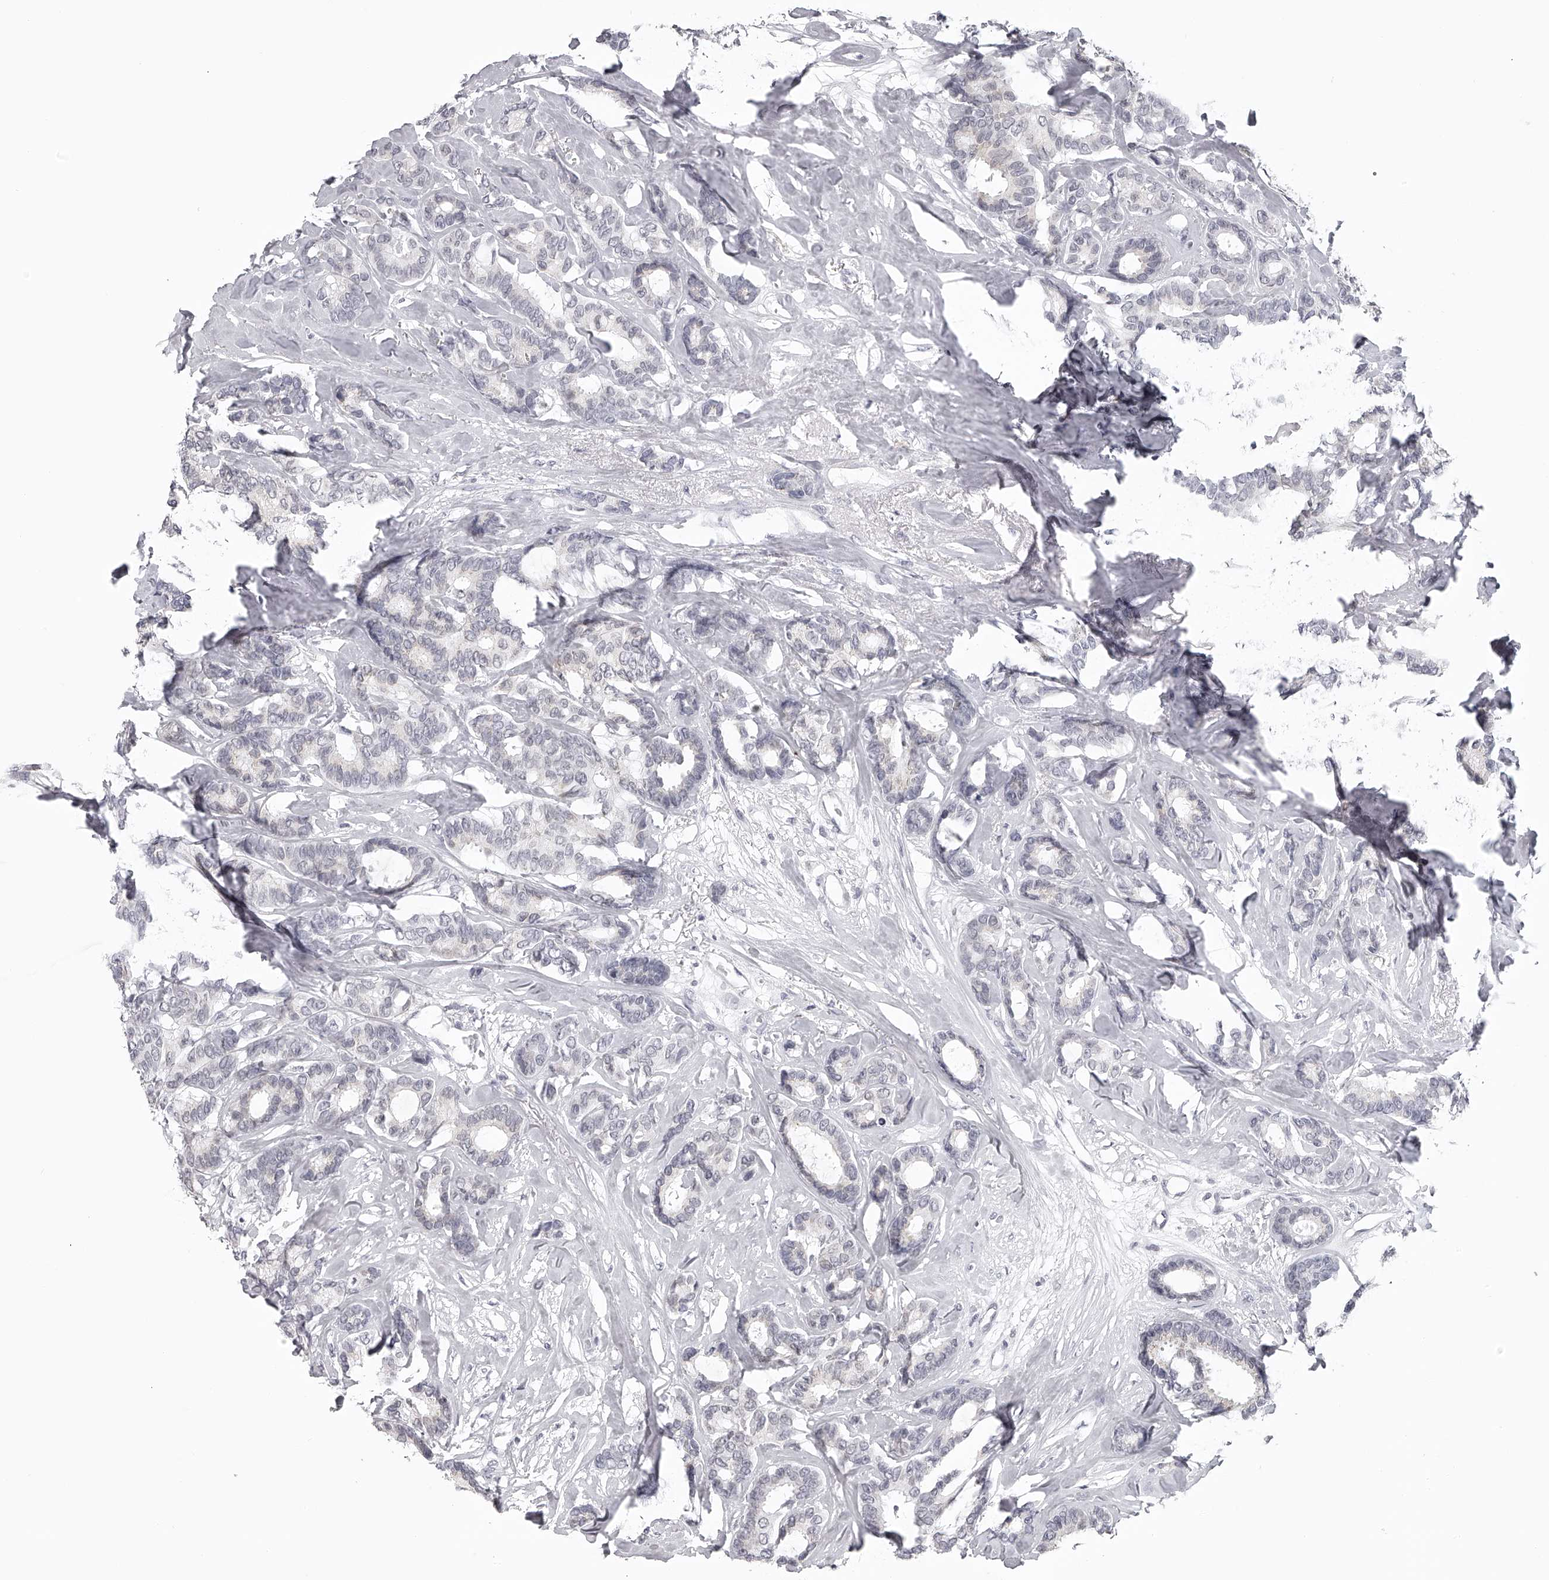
{"staining": {"intensity": "negative", "quantity": "none", "location": "none"}, "tissue": "breast cancer", "cell_type": "Tumor cells", "image_type": "cancer", "snomed": [{"axis": "morphology", "description": "Duct carcinoma"}, {"axis": "topography", "description": "Breast"}], "caption": "A micrograph of breast cancer (infiltrating ductal carcinoma) stained for a protein demonstrates no brown staining in tumor cells.", "gene": "SEC11C", "patient": {"sex": "female", "age": 87}}